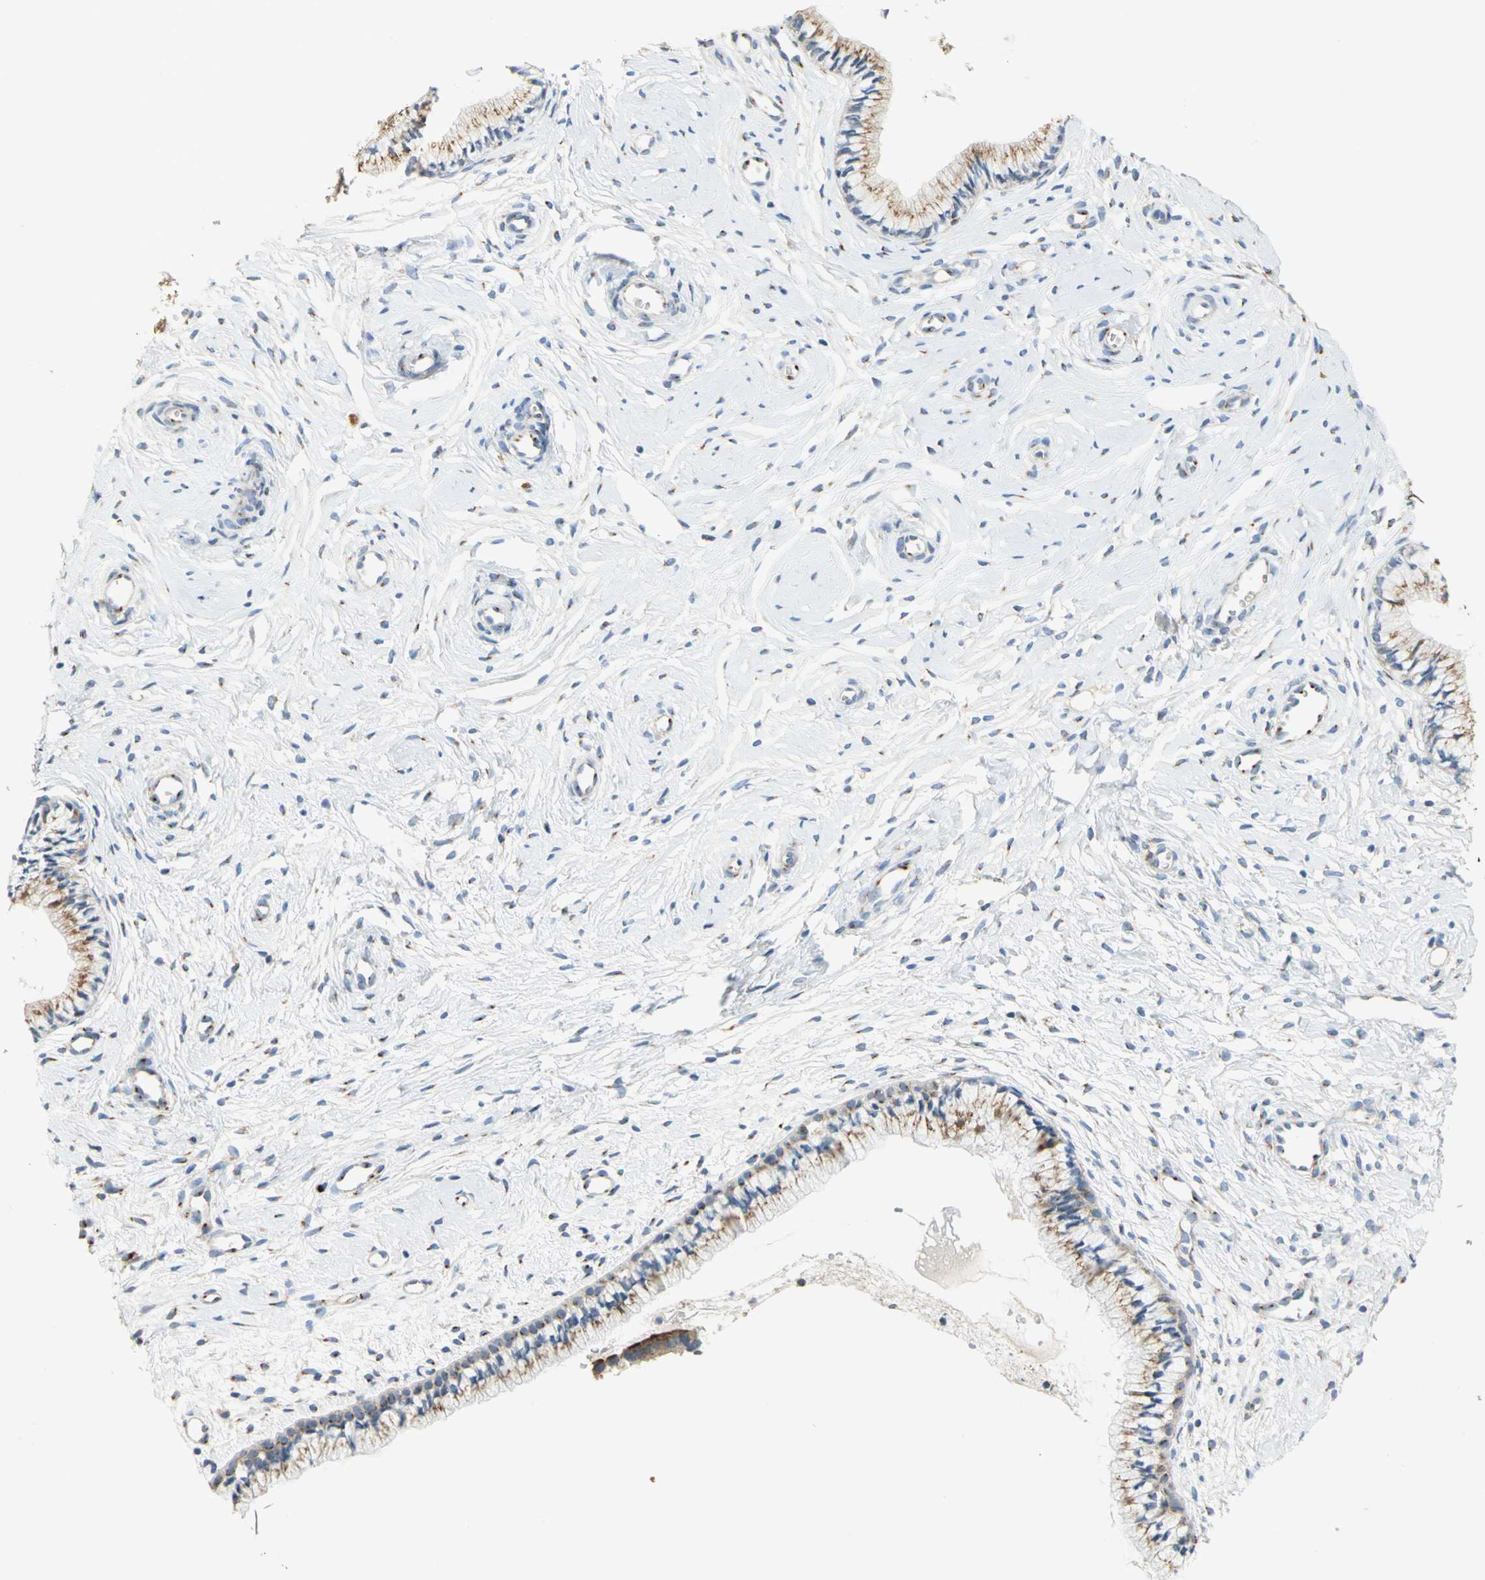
{"staining": {"intensity": "moderate", "quantity": ">75%", "location": "cytoplasmic/membranous"}, "tissue": "cervix", "cell_type": "Glandular cells", "image_type": "normal", "snomed": [{"axis": "morphology", "description": "Normal tissue, NOS"}, {"axis": "topography", "description": "Cervix"}], "caption": "Cervix stained with a brown dye demonstrates moderate cytoplasmic/membranous positive positivity in about >75% of glandular cells.", "gene": "GPR3", "patient": {"sex": "female", "age": 46}}